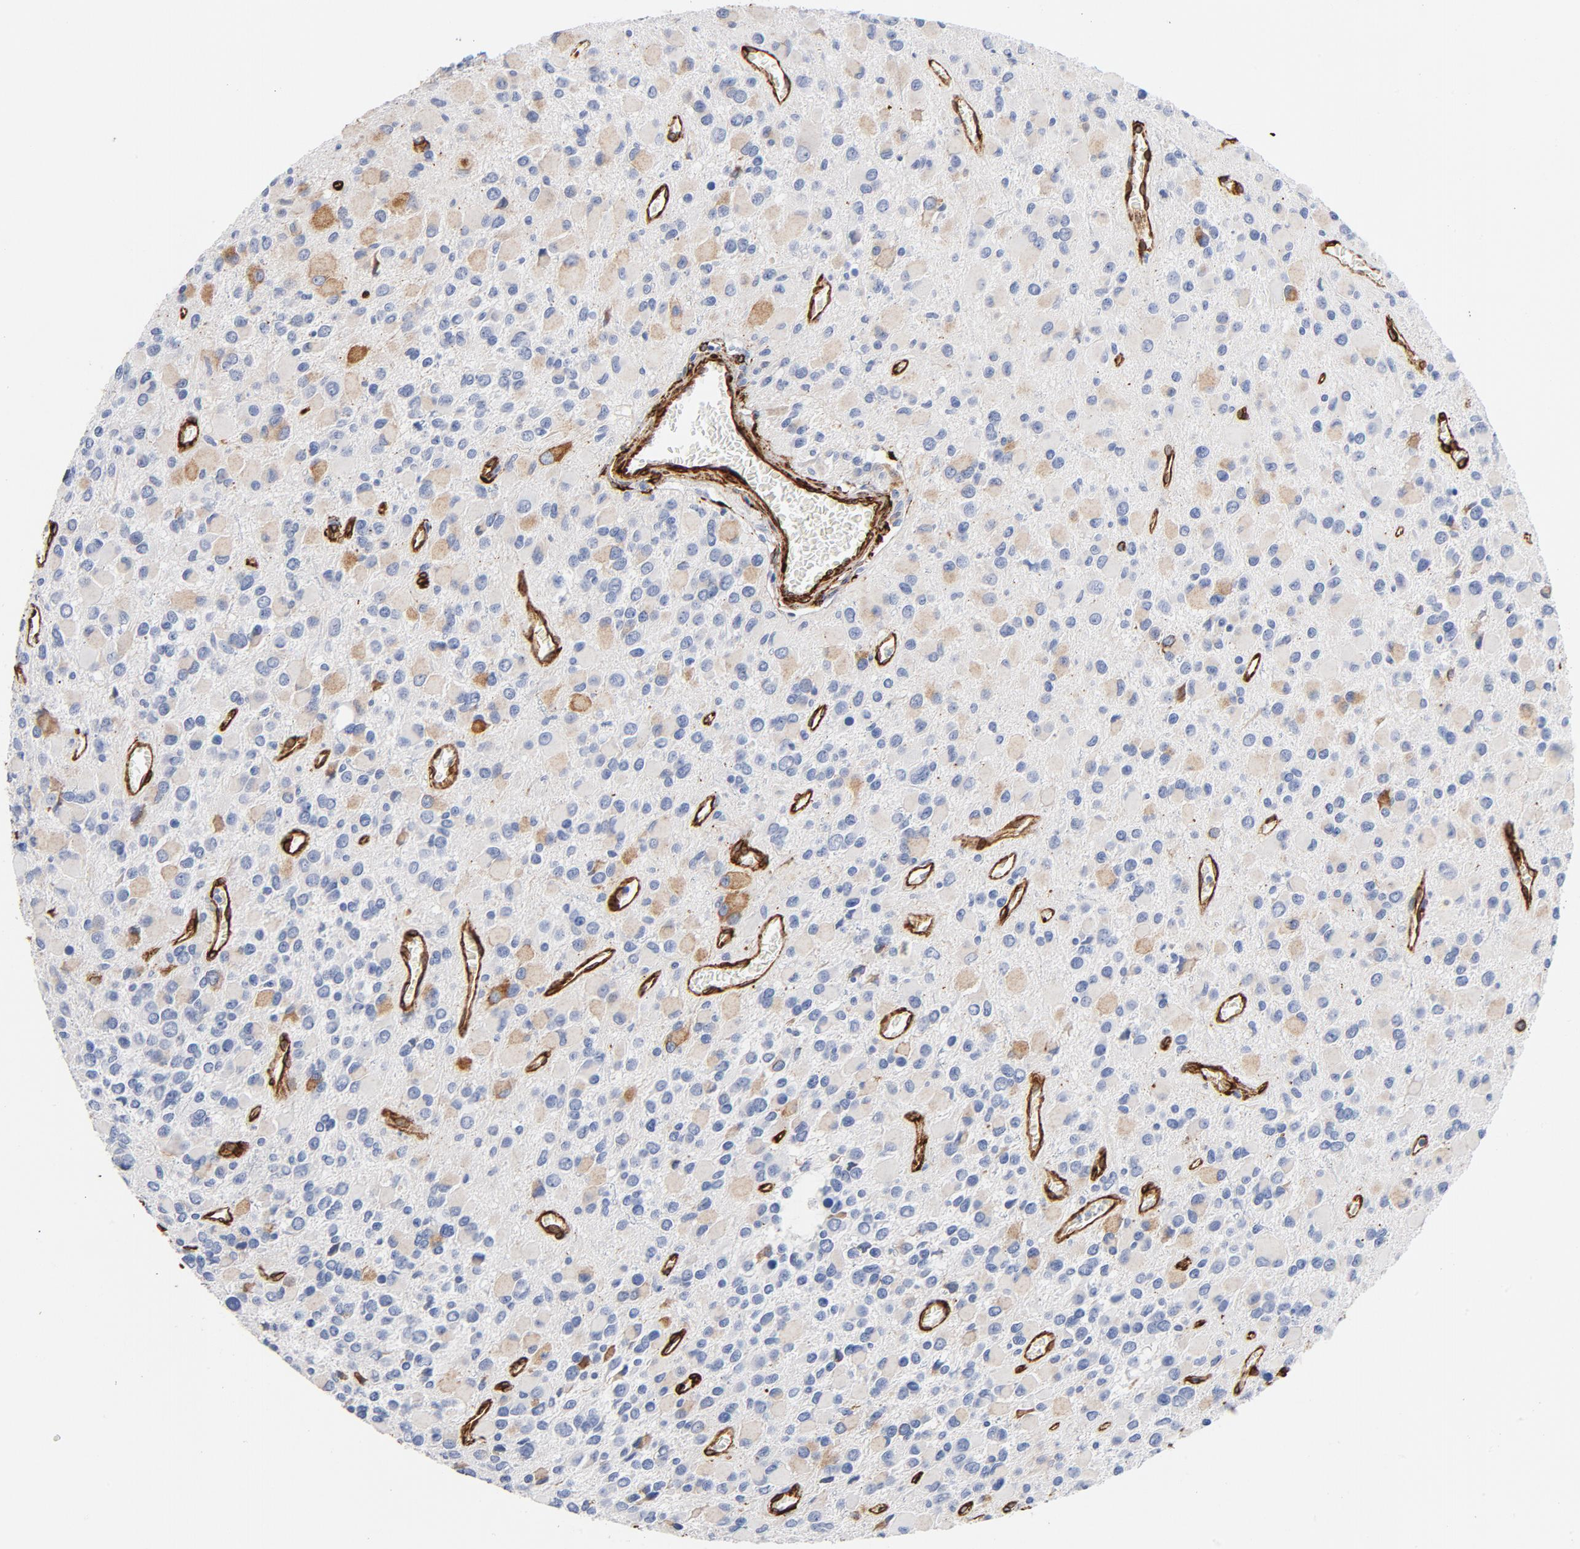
{"staining": {"intensity": "negative", "quantity": "none", "location": "none"}, "tissue": "glioma", "cell_type": "Tumor cells", "image_type": "cancer", "snomed": [{"axis": "morphology", "description": "Glioma, malignant, Low grade"}, {"axis": "topography", "description": "Brain"}], "caption": "Immunohistochemistry (IHC) of malignant low-grade glioma displays no staining in tumor cells.", "gene": "SERPINH1", "patient": {"sex": "male", "age": 42}}